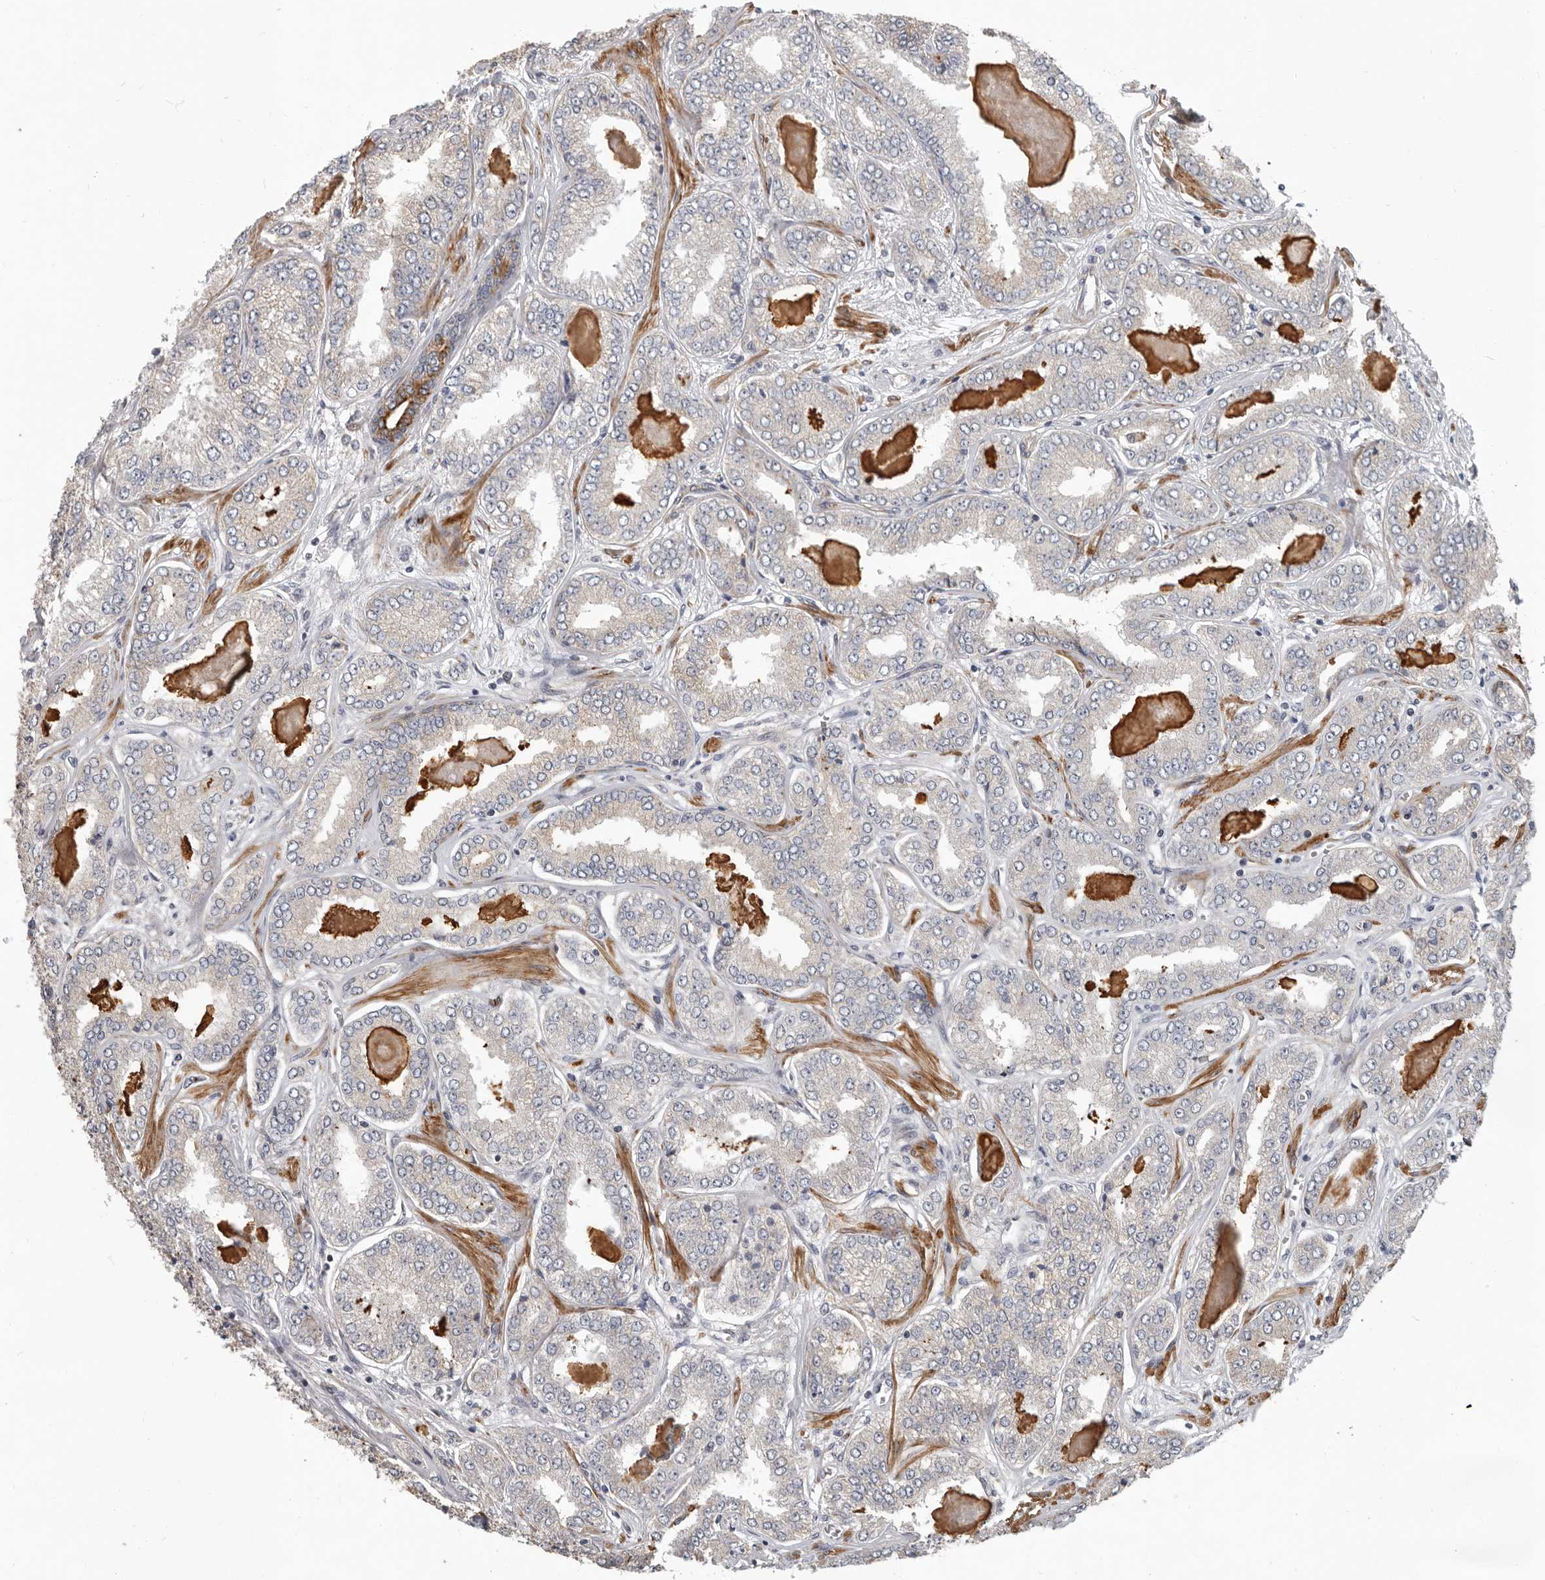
{"staining": {"intensity": "weak", "quantity": "25%-75%", "location": "cytoplasmic/membranous"}, "tissue": "prostate cancer", "cell_type": "Tumor cells", "image_type": "cancer", "snomed": [{"axis": "morphology", "description": "Adenocarcinoma, High grade"}, {"axis": "topography", "description": "Prostate"}], "caption": "A micrograph of human high-grade adenocarcinoma (prostate) stained for a protein exhibits weak cytoplasmic/membranous brown staining in tumor cells.", "gene": "UNK", "patient": {"sex": "male", "age": 71}}